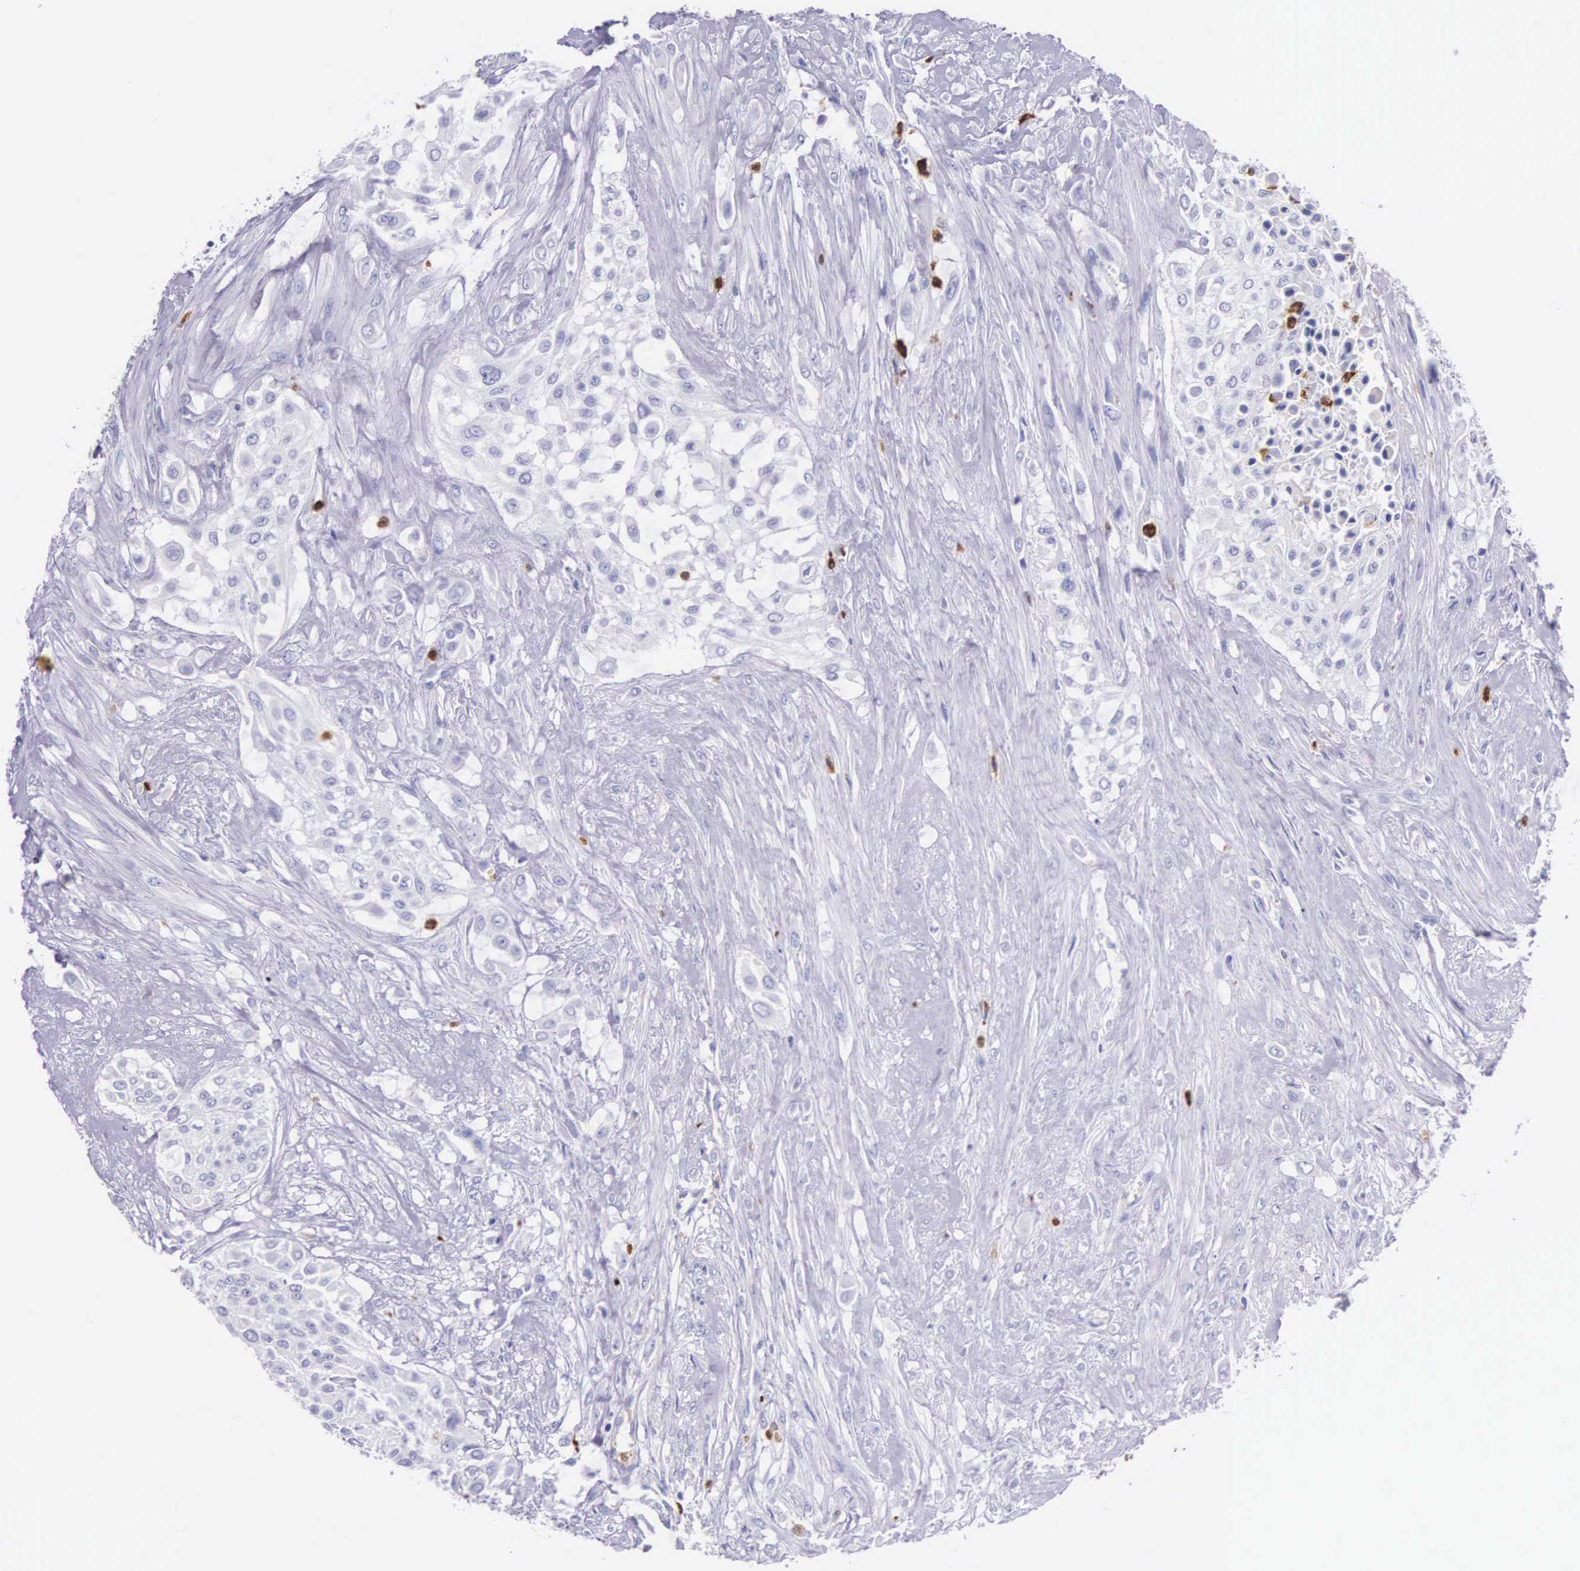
{"staining": {"intensity": "negative", "quantity": "none", "location": "none"}, "tissue": "urothelial cancer", "cell_type": "Tumor cells", "image_type": "cancer", "snomed": [{"axis": "morphology", "description": "Urothelial carcinoma, High grade"}, {"axis": "topography", "description": "Urinary bladder"}], "caption": "IHC of urothelial cancer demonstrates no expression in tumor cells. (DAB (3,3'-diaminobenzidine) immunohistochemistry with hematoxylin counter stain).", "gene": "FCN1", "patient": {"sex": "male", "age": 57}}